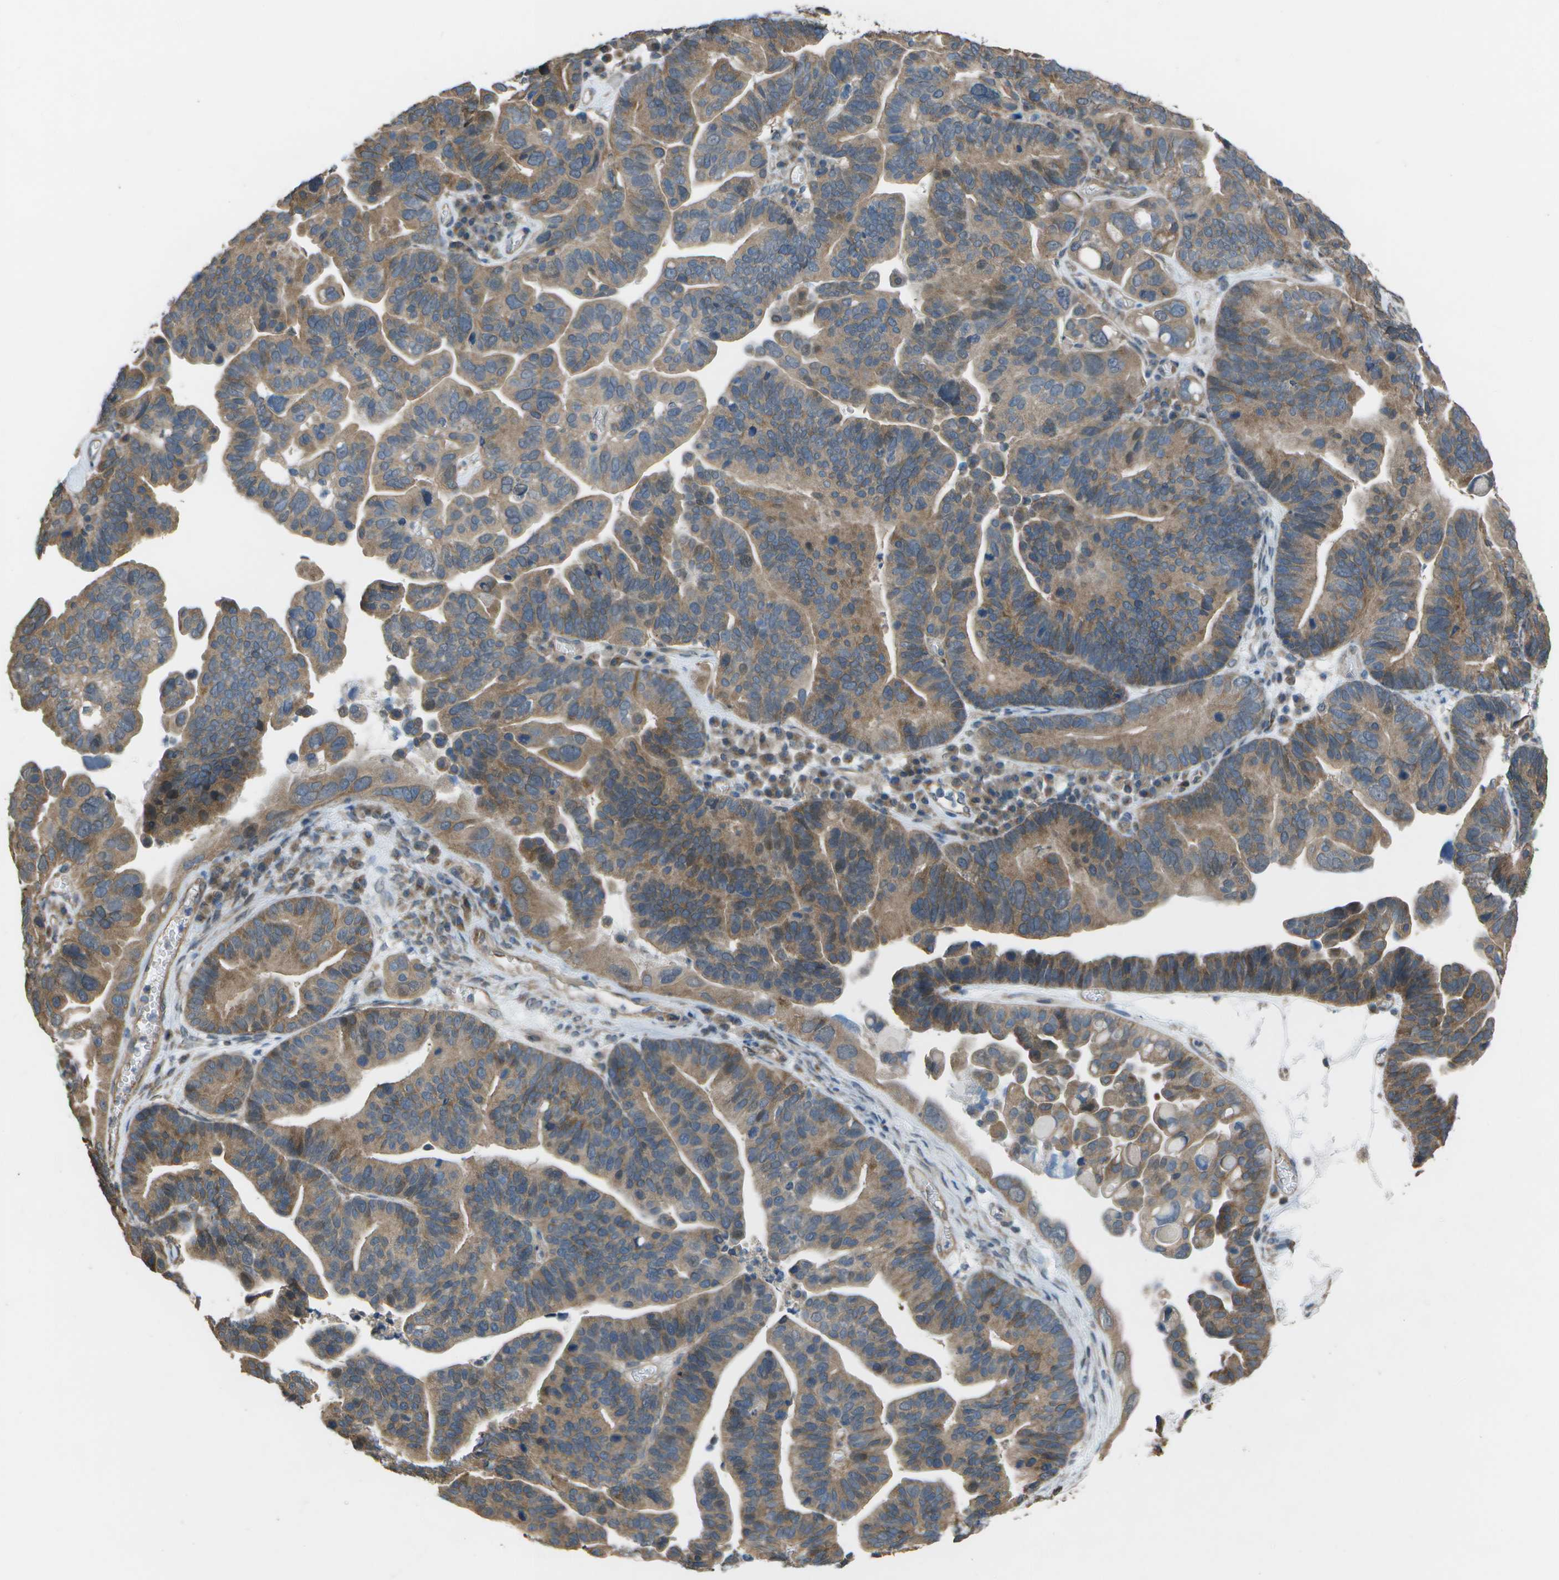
{"staining": {"intensity": "moderate", "quantity": ">75%", "location": "cytoplasmic/membranous"}, "tissue": "ovarian cancer", "cell_type": "Tumor cells", "image_type": "cancer", "snomed": [{"axis": "morphology", "description": "Cystadenocarcinoma, serous, NOS"}, {"axis": "topography", "description": "Ovary"}], "caption": "Immunohistochemistry image of human ovarian cancer stained for a protein (brown), which exhibits medium levels of moderate cytoplasmic/membranous positivity in about >75% of tumor cells.", "gene": "CLNS1A", "patient": {"sex": "female", "age": 56}}